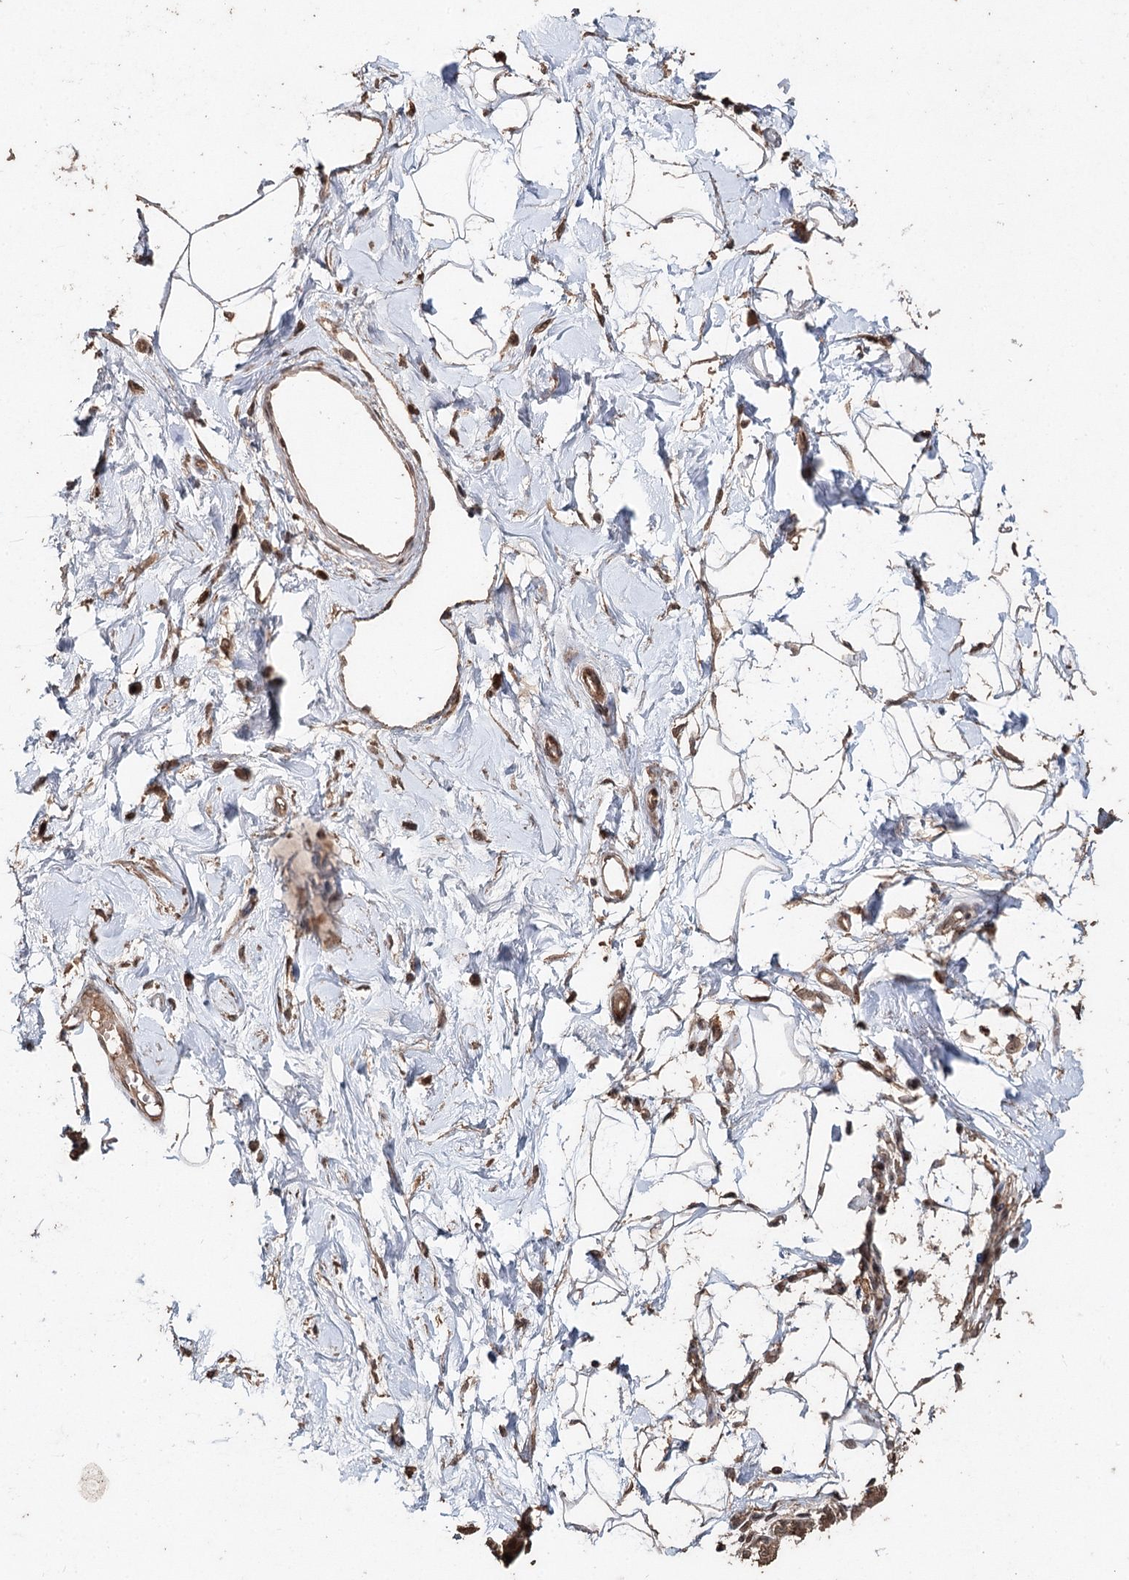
{"staining": {"intensity": "strong", "quantity": ">75%", "location": "nuclear"}, "tissue": "breast", "cell_type": "Adipocytes", "image_type": "normal", "snomed": [{"axis": "morphology", "description": "Normal tissue, NOS"}, {"axis": "topography", "description": "Breast"}], "caption": "The histopathology image exhibits immunohistochemical staining of unremarkable breast. There is strong nuclear positivity is identified in approximately >75% of adipocytes. Using DAB (3,3'-diaminobenzidine) (brown) and hematoxylin (blue) stains, captured at high magnification using brightfield microscopy.", "gene": "FBXO7", "patient": {"sex": "female", "age": 45}}